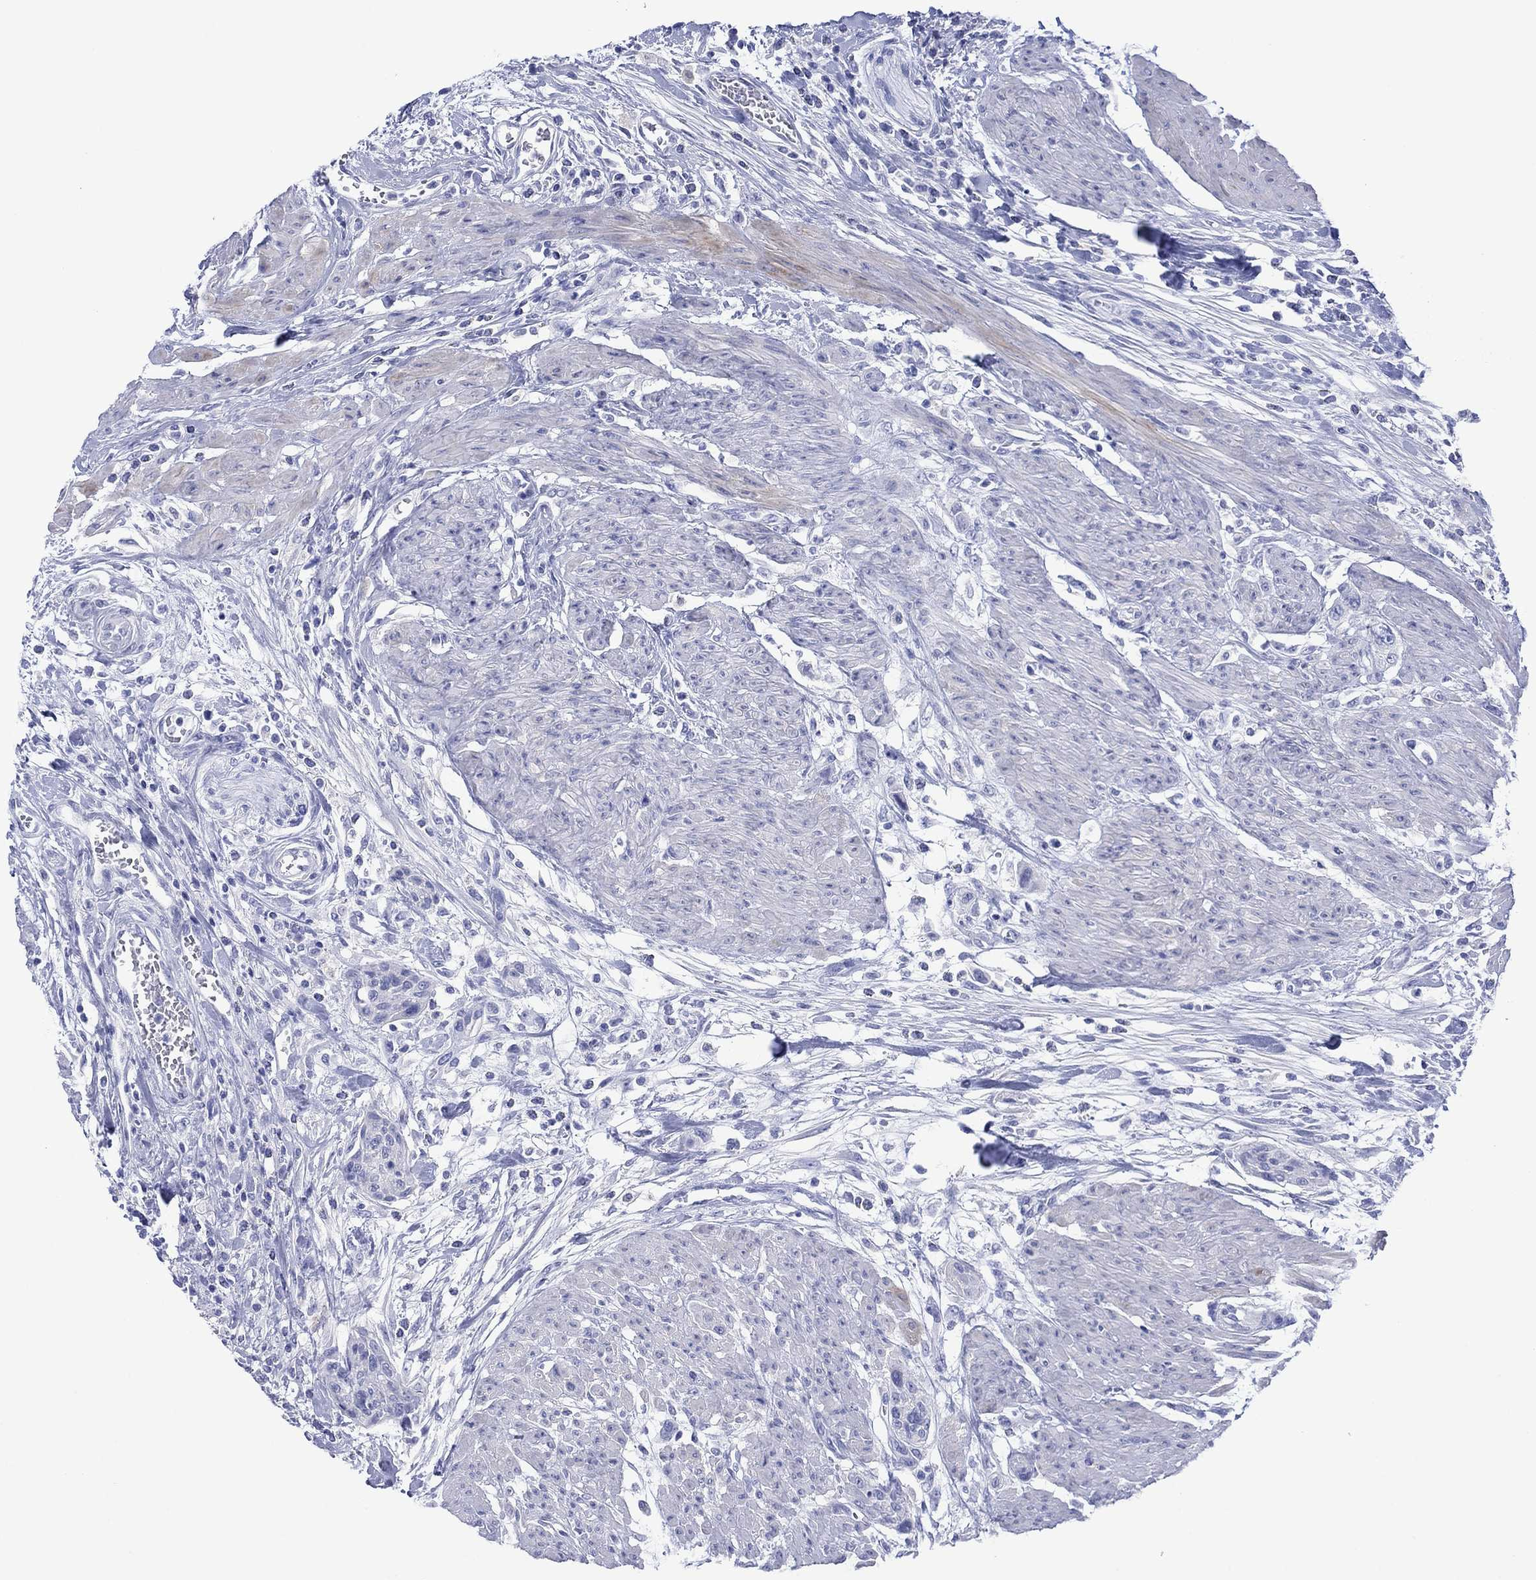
{"staining": {"intensity": "negative", "quantity": "none", "location": "none"}, "tissue": "urothelial cancer", "cell_type": "Tumor cells", "image_type": "cancer", "snomed": [{"axis": "morphology", "description": "Urothelial carcinoma, High grade"}, {"axis": "topography", "description": "Urinary bladder"}], "caption": "DAB (3,3'-diaminobenzidine) immunohistochemical staining of human urothelial cancer exhibits no significant staining in tumor cells. Nuclei are stained in blue.", "gene": "MLANA", "patient": {"sex": "male", "age": 35}}